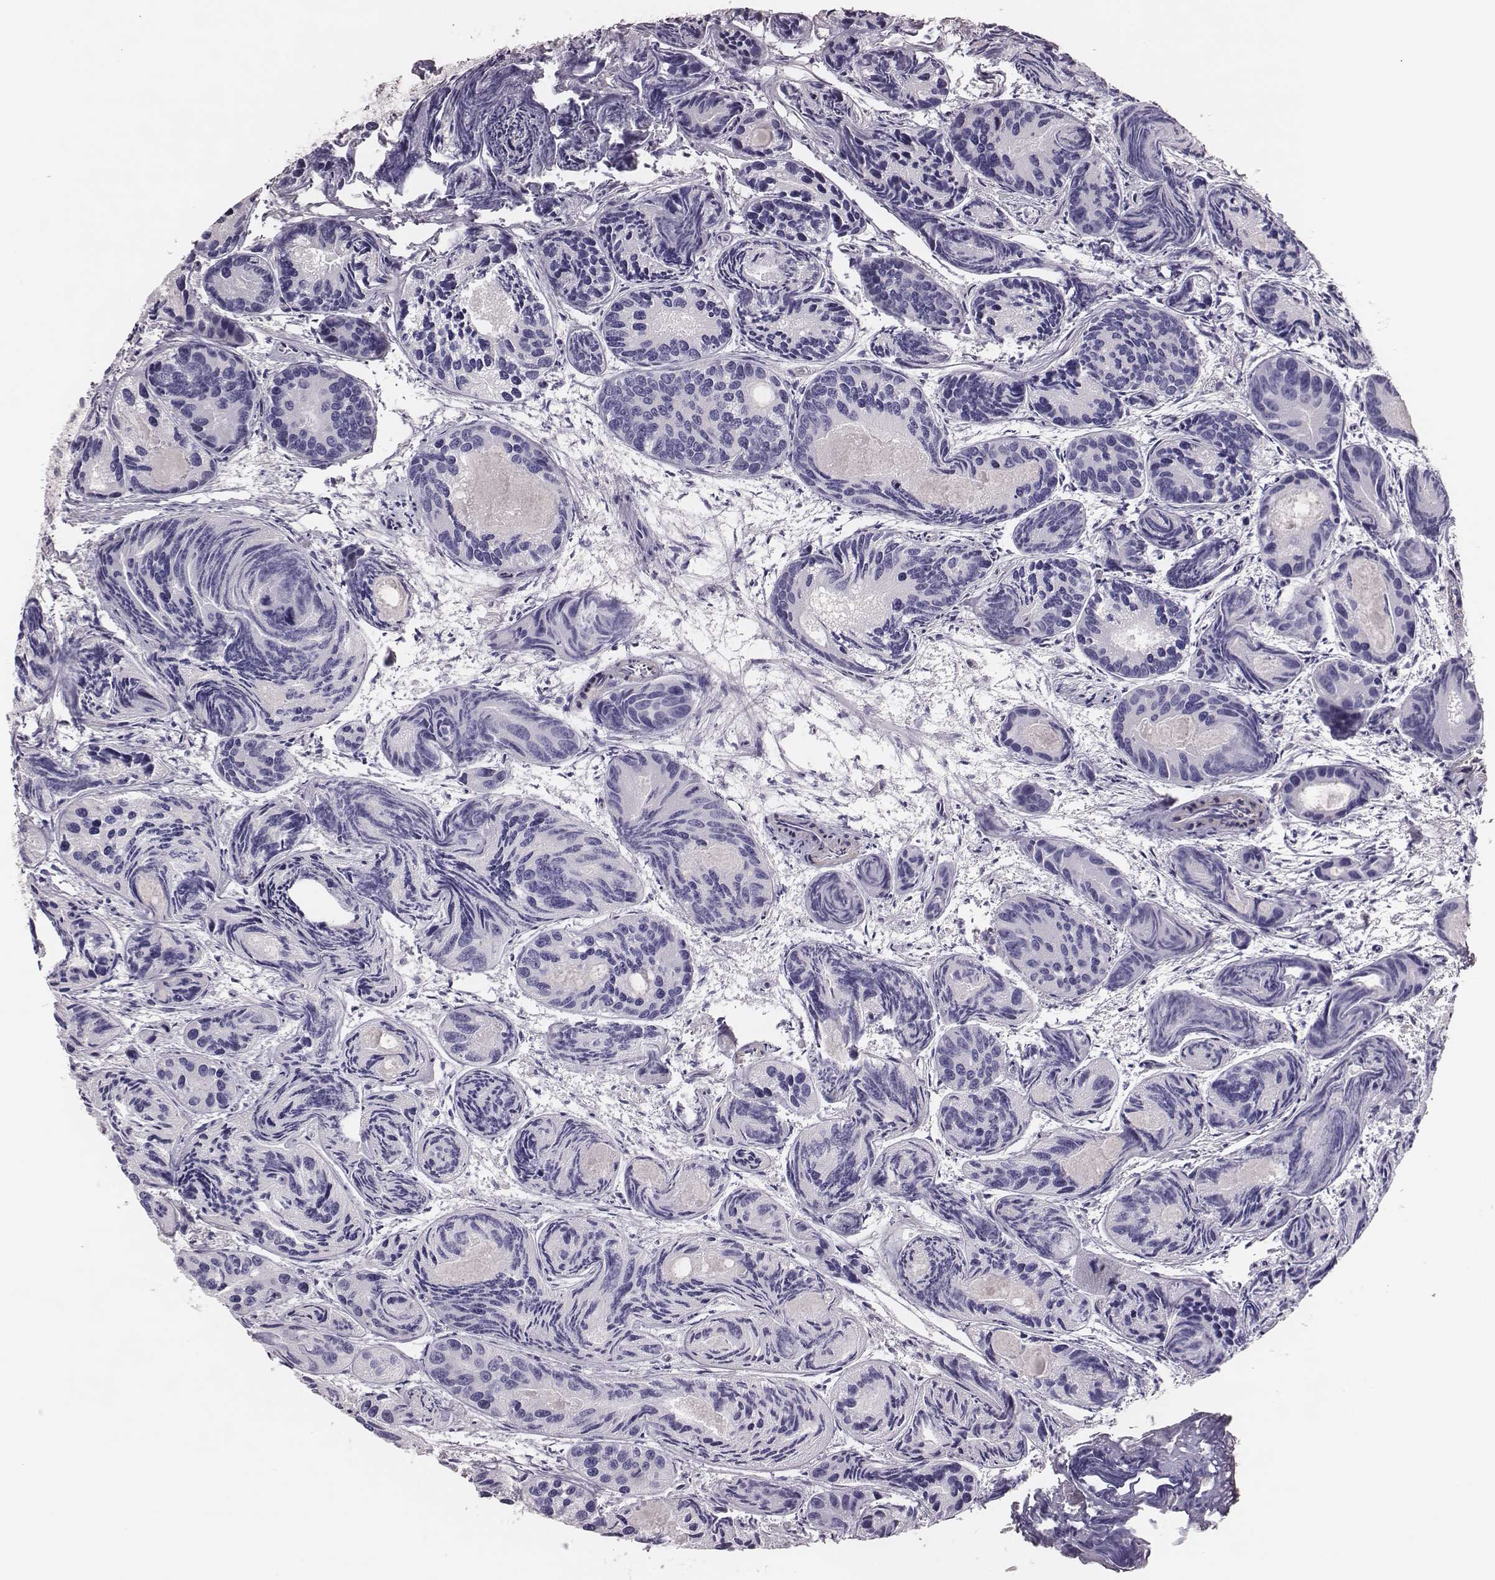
{"staining": {"intensity": "negative", "quantity": "none", "location": "none"}, "tissue": "prostate cancer", "cell_type": "Tumor cells", "image_type": "cancer", "snomed": [{"axis": "morphology", "description": "Adenocarcinoma, Medium grade"}, {"axis": "topography", "description": "Prostate"}], "caption": "A high-resolution image shows IHC staining of adenocarcinoma (medium-grade) (prostate), which demonstrates no significant positivity in tumor cells.", "gene": "PBK", "patient": {"sex": "male", "age": 74}}